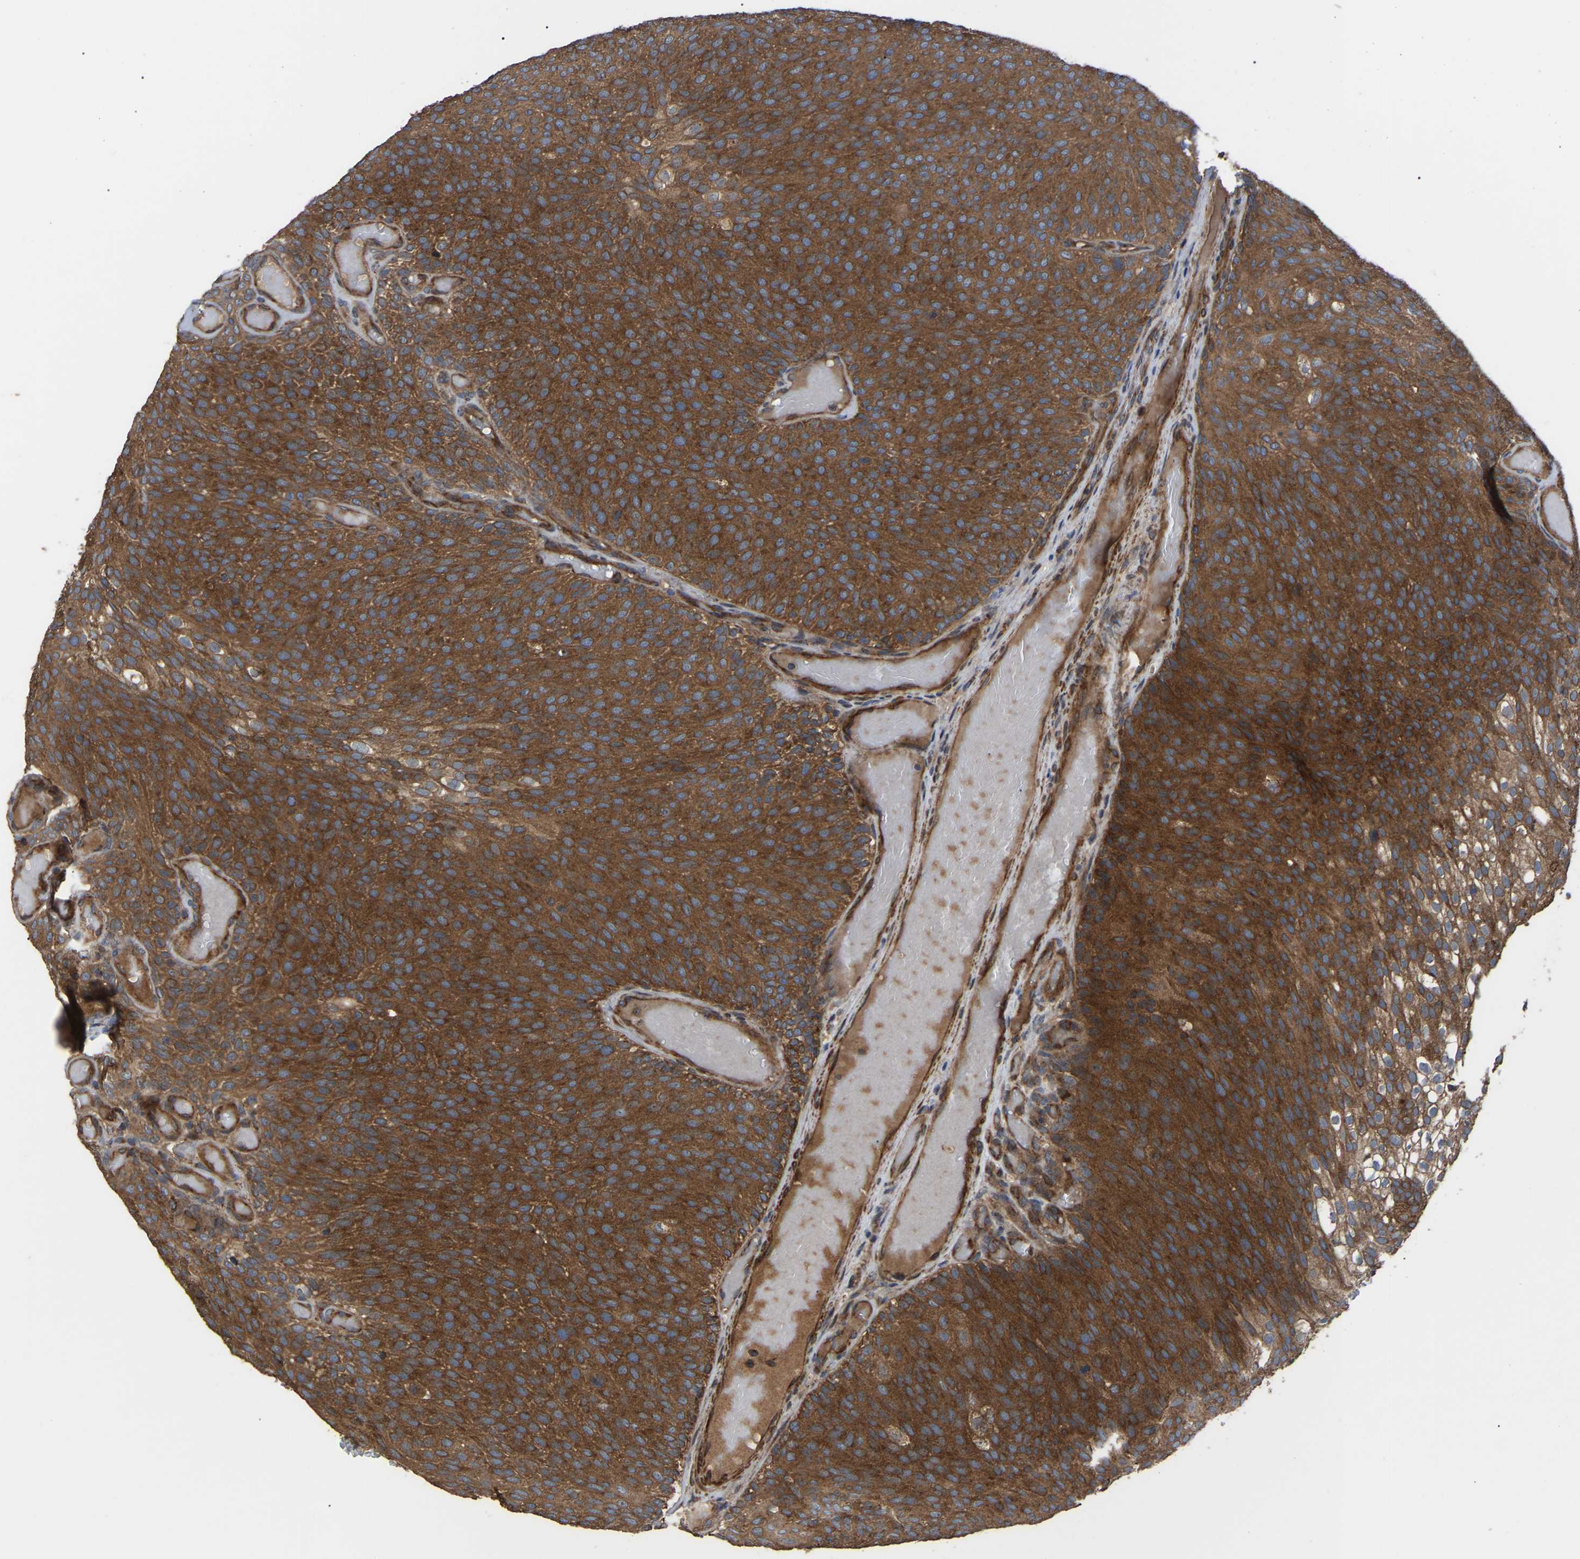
{"staining": {"intensity": "strong", "quantity": ">75%", "location": "cytoplasmic/membranous"}, "tissue": "urothelial cancer", "cell_type": "Tumor cells", "image_type": "cancer", "snomed": [{"axis": "morphology", "description": "Urothelial carcinoma, Low grade"}, {"axis": "topography", "description": "Urinary bladder"}], "caption": "Brown immunohistochemical staining in urothelial cancer shows strong cytoplasmic/membranous expression in about >75% of tumor cells.", "gene": "GCC1", "patient": {"sex": "male", "age": 78}}